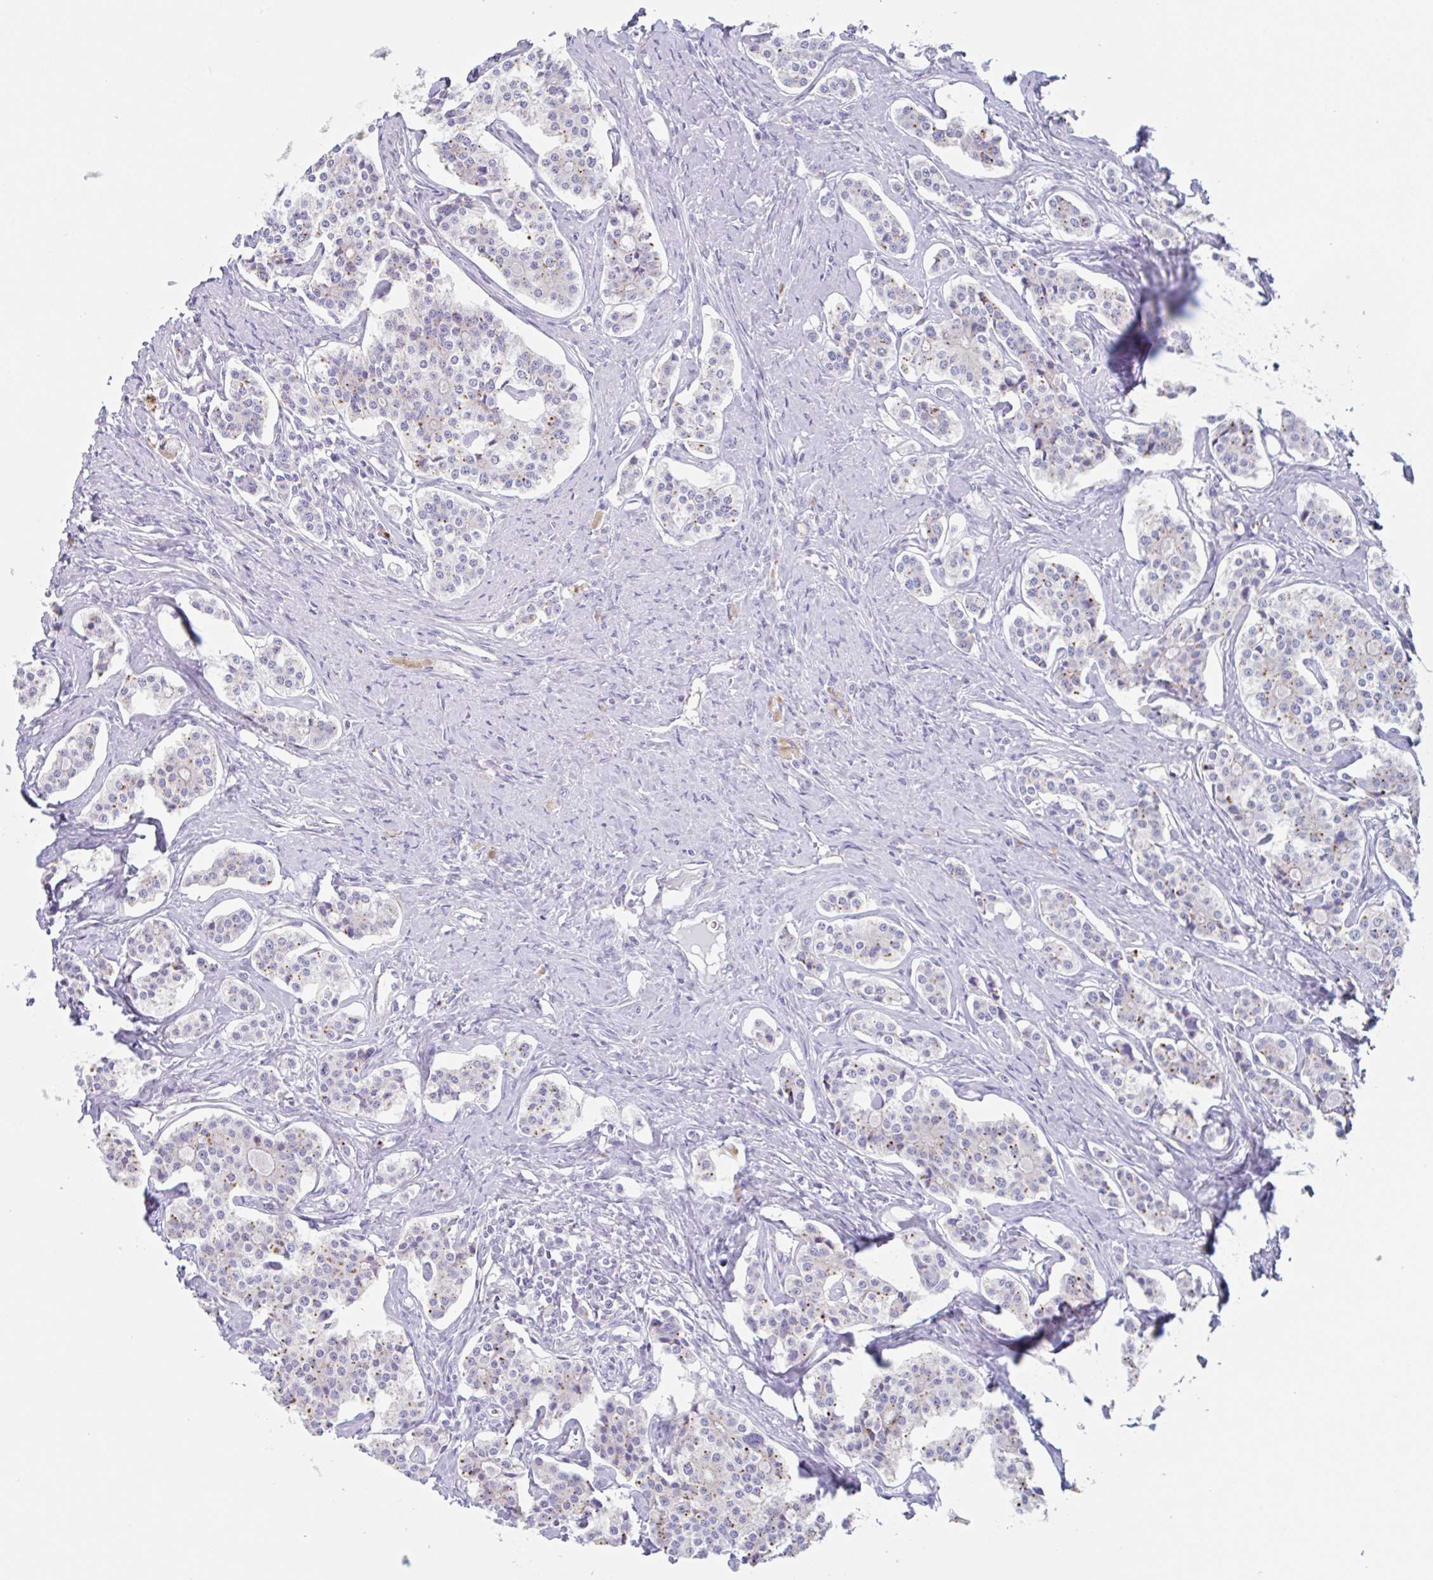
{"staining": {"intensity": "moderate", "quantity": "25%-75%", "location": "cytoplasmic/membranous"}, "tissue": "carcinoid", "cell_type": "Tumor cells", "image_type": "cancer", "snomed": [{"axis": "morphology", "description": "Carcinoid, malignant, NOS"}, {"axis": "topography", "description": "Small intestine"}], "caption": "Immunohistochemistry (IHC) image of carcinoid (malignant) stained for a protein (brown), which demonstrates medium levels of moderate cytoplasmic/membranous expression in about 25%-75% of tumor cells.", "gene": "LENG9", "patient": {"sex": "male", "age": 63}}